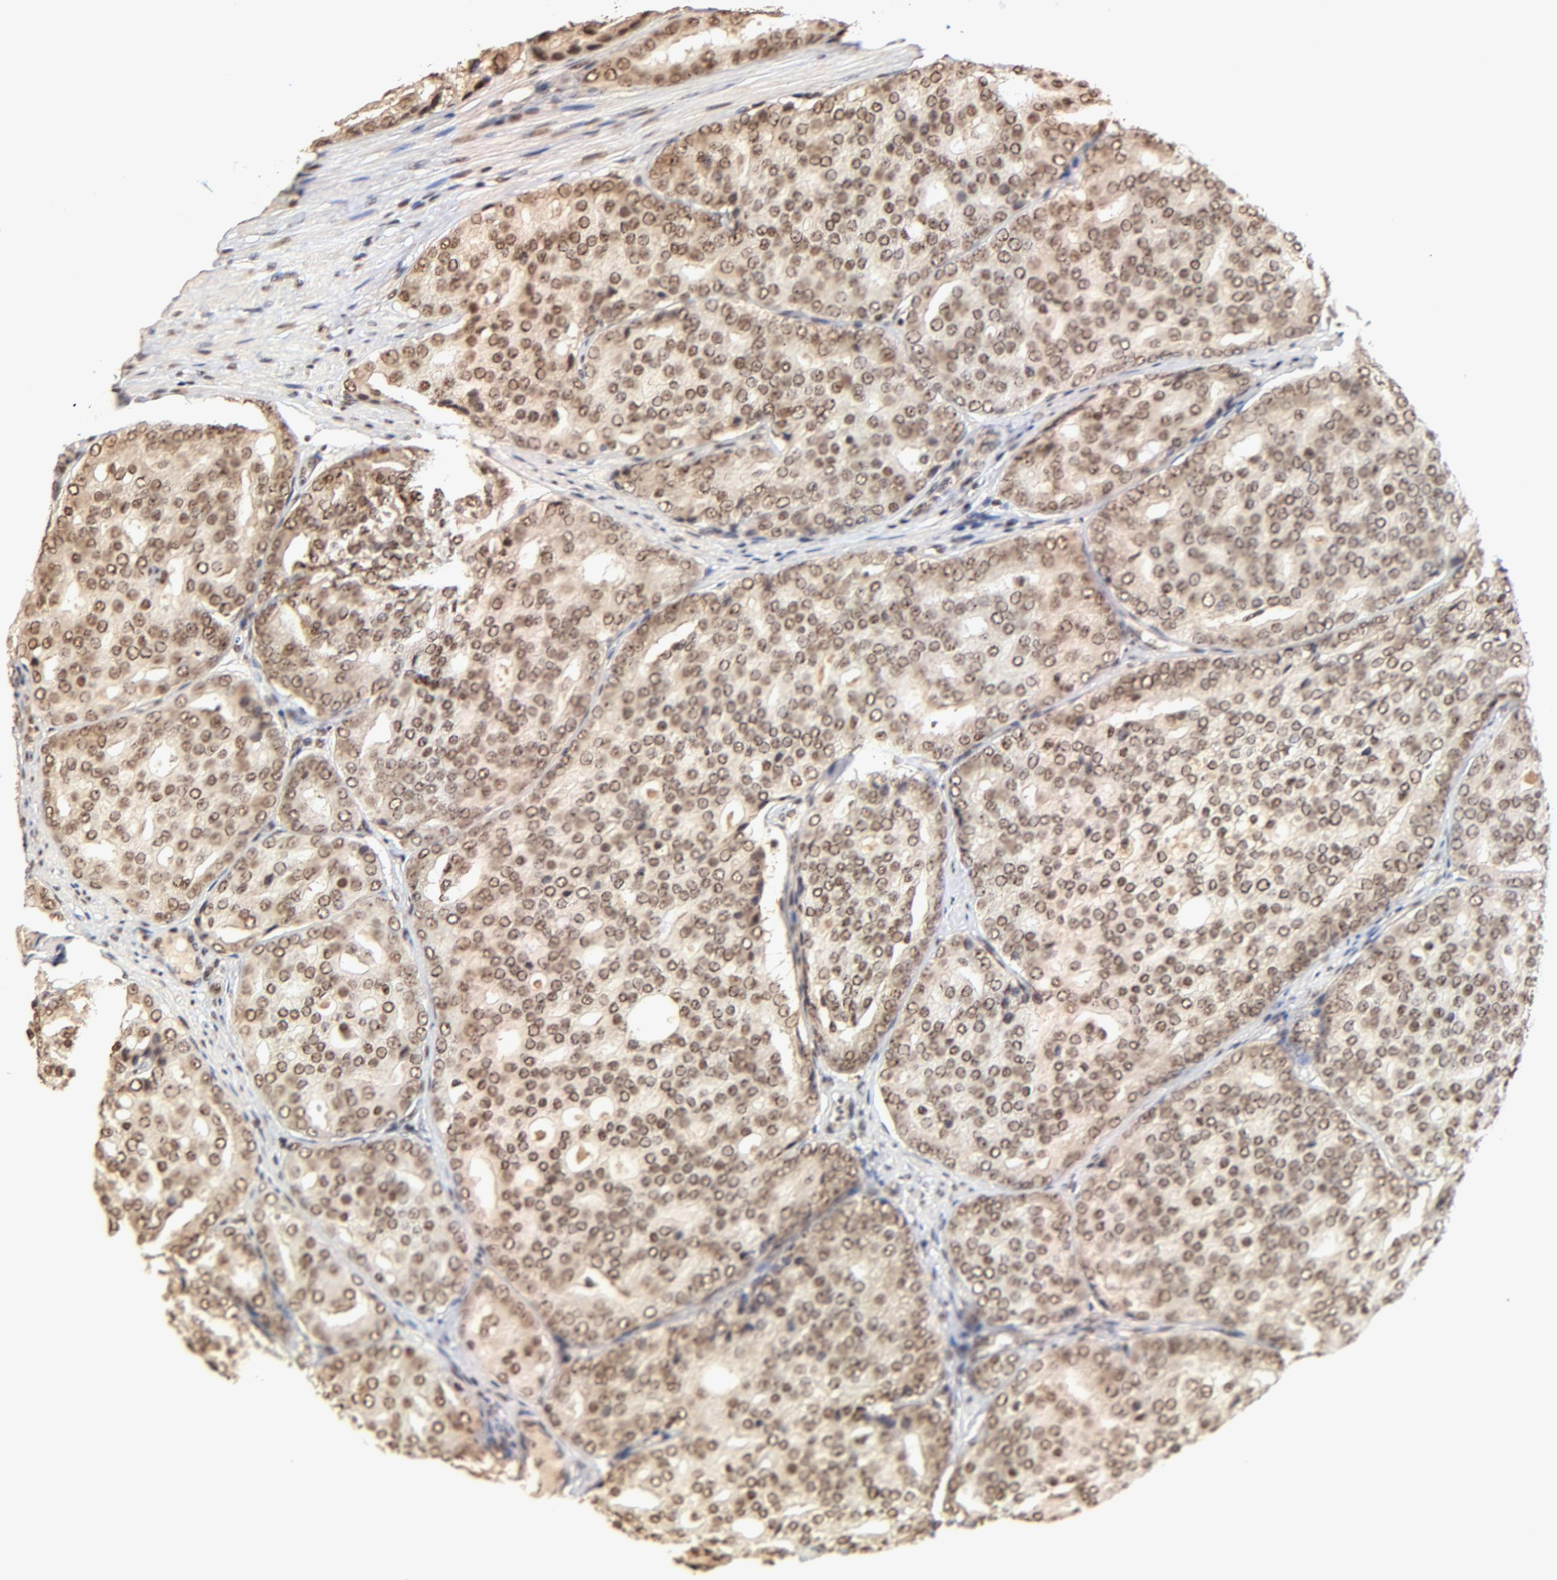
{"staining": {"intensity": "strong", "quantity": ">75%", "location": "nuclear"}, "tissue": "prostate cancer", "cell_type": "Tumor cells", "image_type": "cancer", "snomed": [{"axis": "morphology", "description": "Adenocarcinoma, High grade"}, {"axis": "topography", "description": "Prostate"}], "caption": "A micrograph of human adenocarcinoma (high-grade) (prostate) stained for a protein shows strong nuclear brown staining in tumor cells.", "gene": "MED12", "patient": {"sex": "male", "age": 64}}